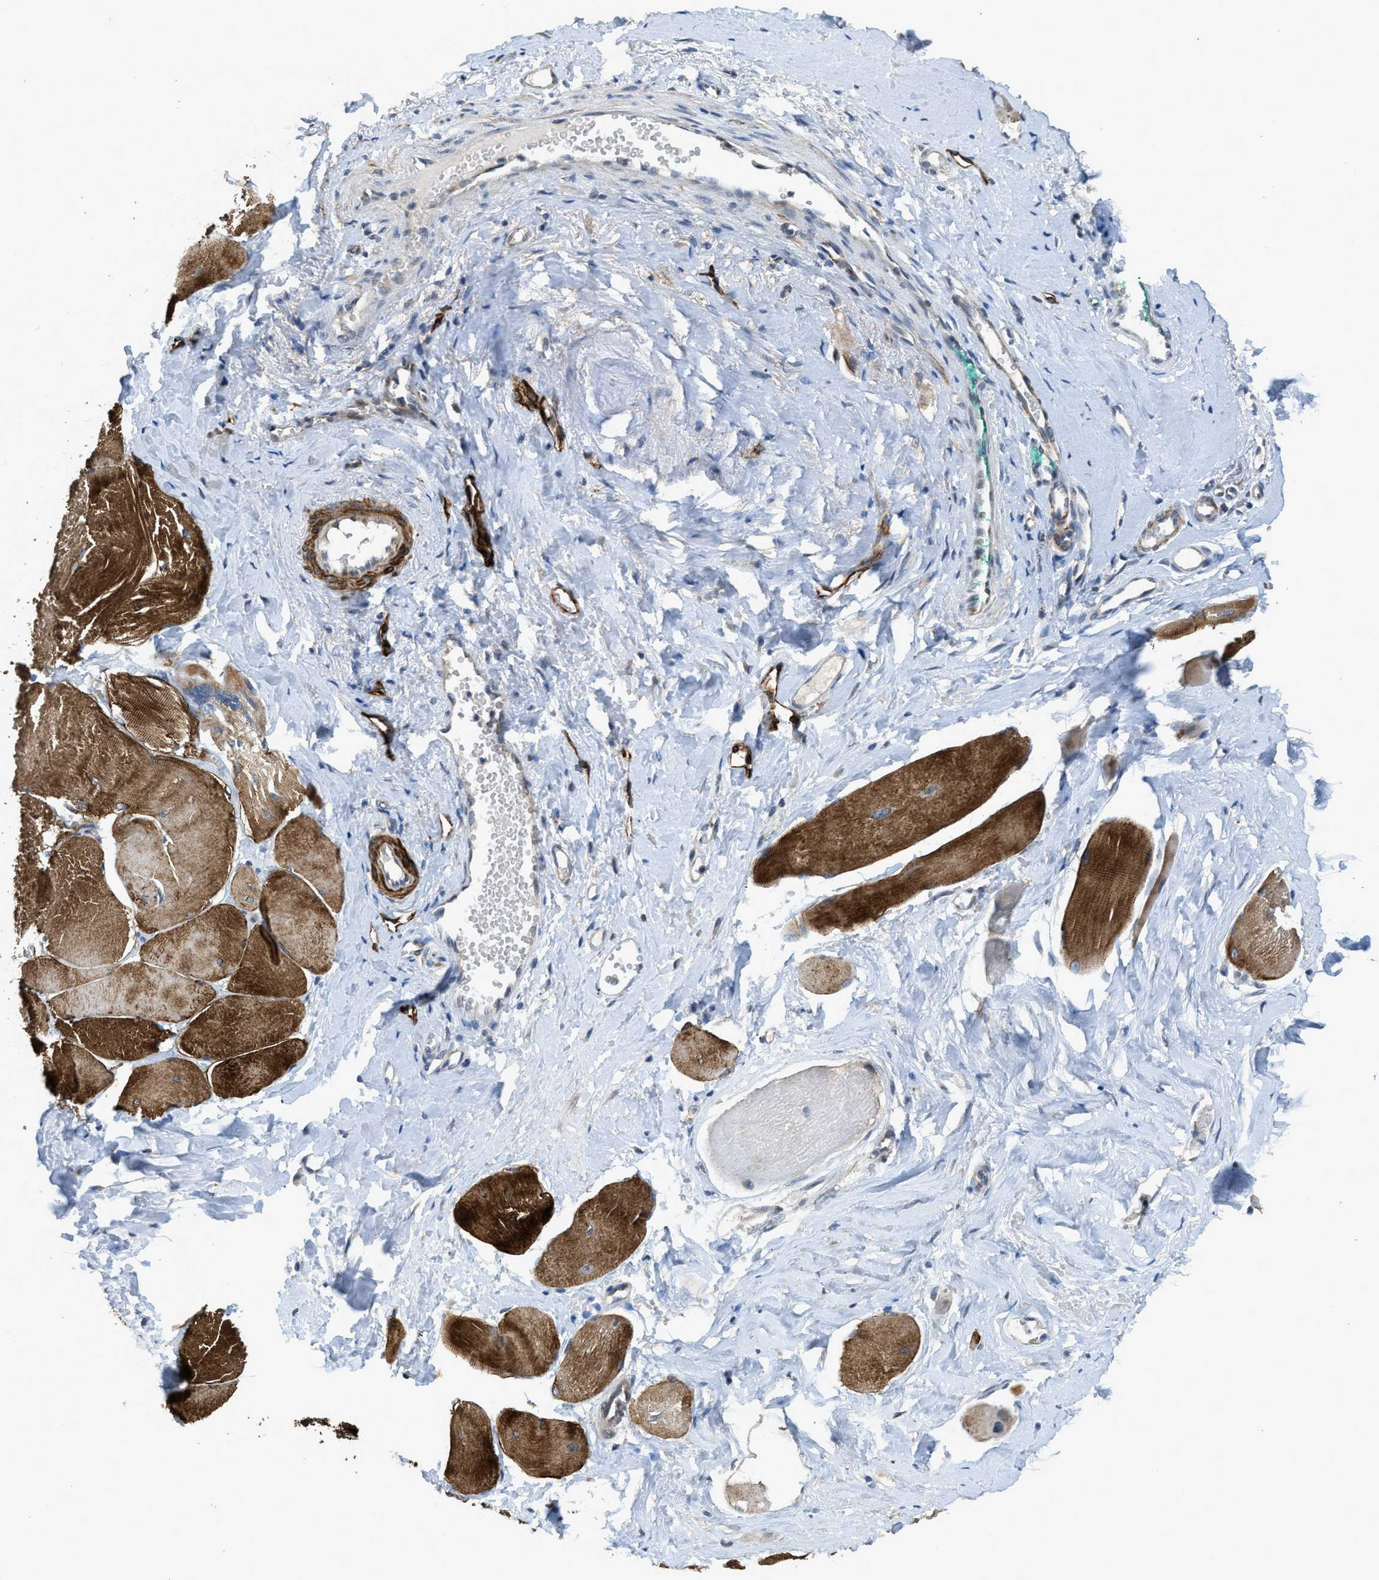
{"staining": {"intensity": "strong", "quantity": ">75%", "location": "cytoplasmic/membranous"}, "tissue": "skeletal muscle", "cell_type": "Myocytes", "image_type": "normal", "snomed": [{"axis": "morphology", "description": "Normal tissue, NOS"}, {"axis": "morphology", "description": "Squamous cell carcinoma, NOS"}, {"axis": "topography", "description": "Skeletal muscle"}], "caption": "Myocytes reveal high levels of strong cytoplasmic/membranous staining in approximately >75% of cells in unremarkable skeletal muscle.", "gene": "SYNM", "patient": {"sex": "male", "age": 51}}